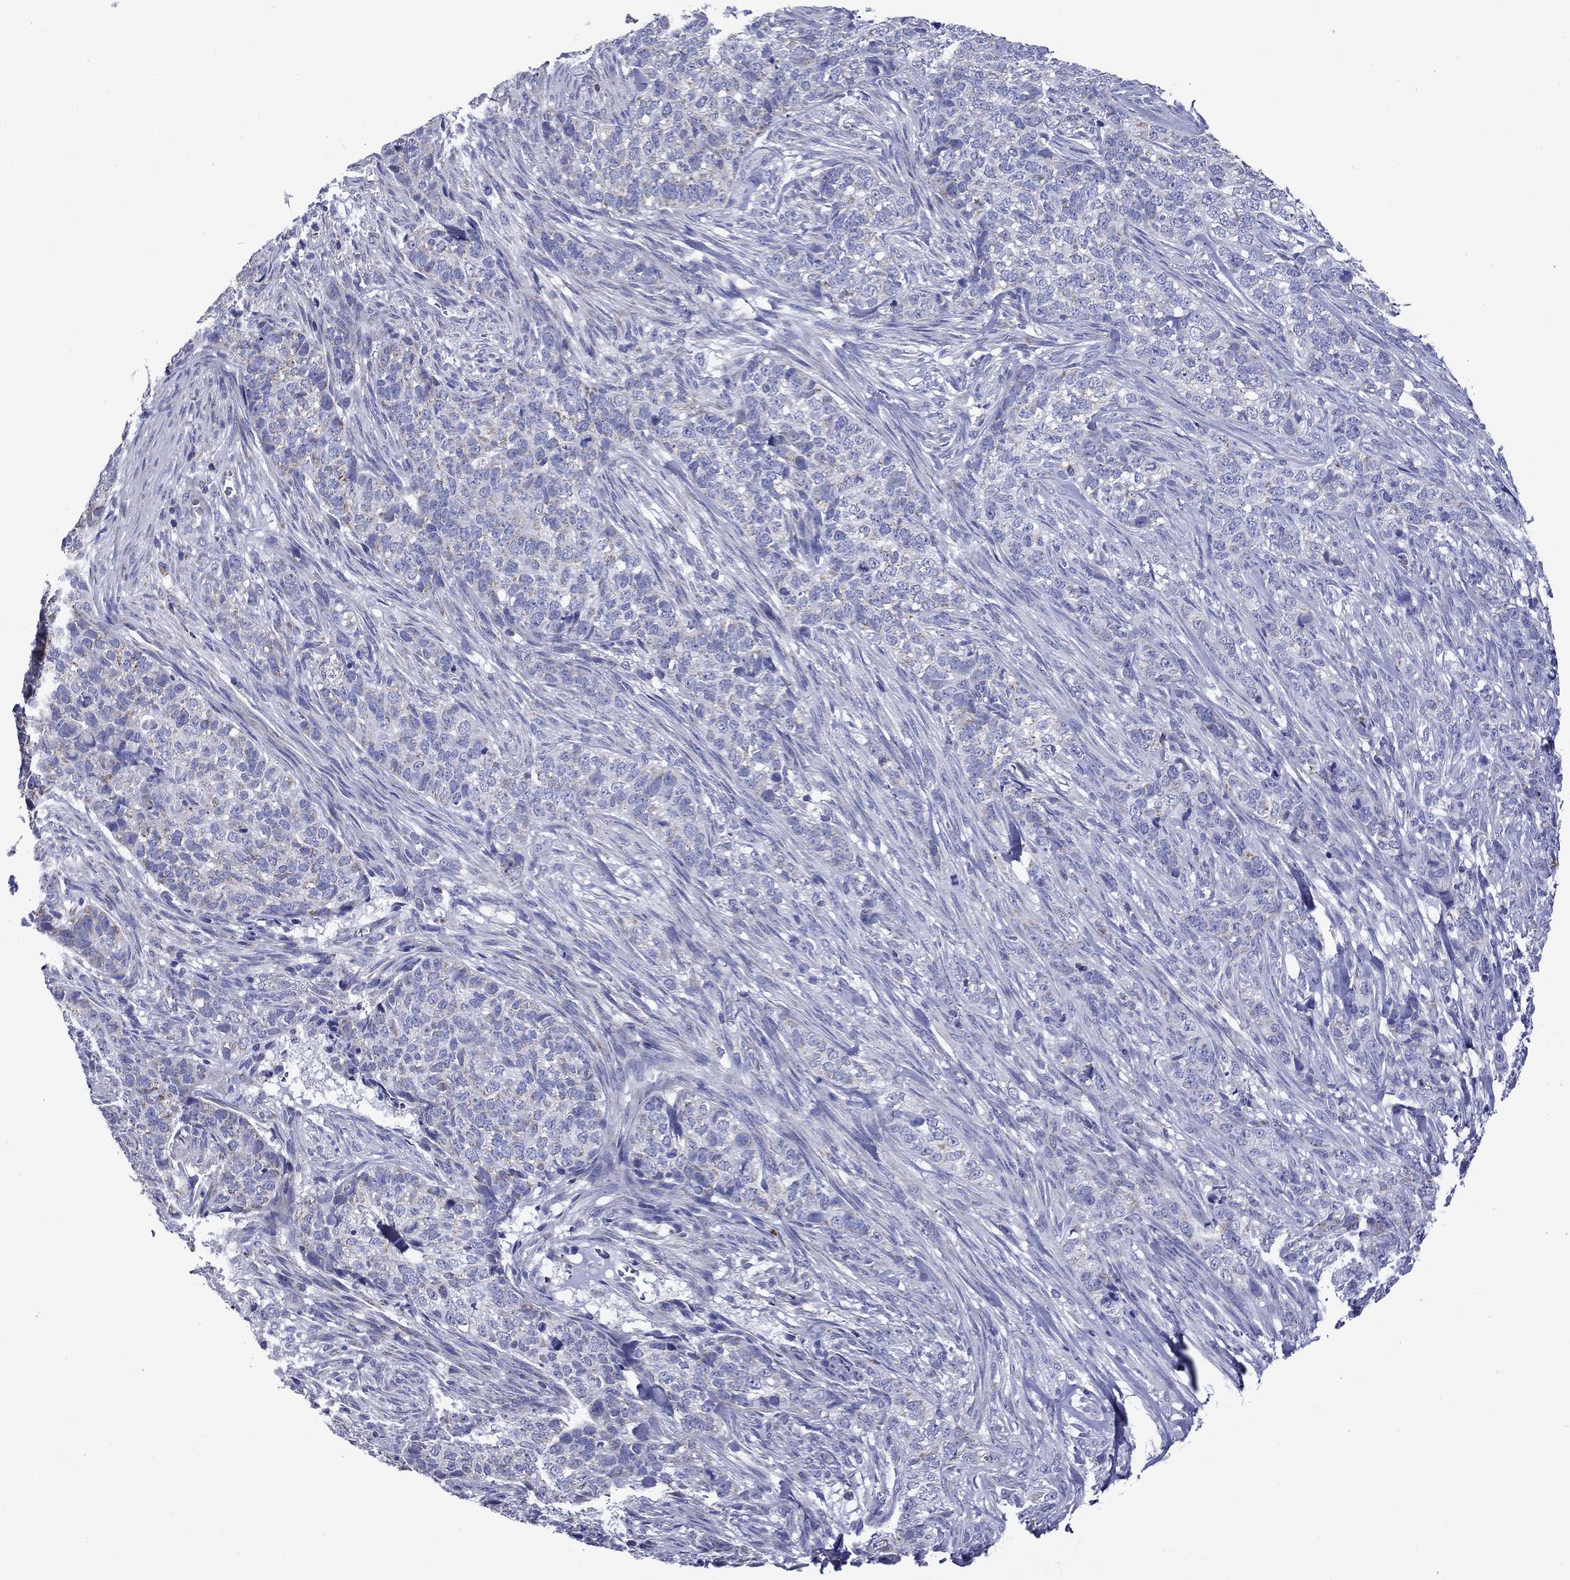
{"staining": {"intensity": "weak", "quantity": "<25%", "location": "cytoplasmic/membranous"}, "tissue": "skin cancer", "cell_type": "Tumor cells", "image_type": "cancer", "snomed": [{"axis": "morphology", "description": "Basal cell carcinoma"}, {"axis": "topography", "description": "Skin"}], "caption": "High power microscopy photomicrograph of an immunohistochemistry histopathology image of skin basal cell carcinoma, revealing no significant staining in tumor cells.", "gene": "ACADSB", "patient": {"sex": "female", "age": 69}}